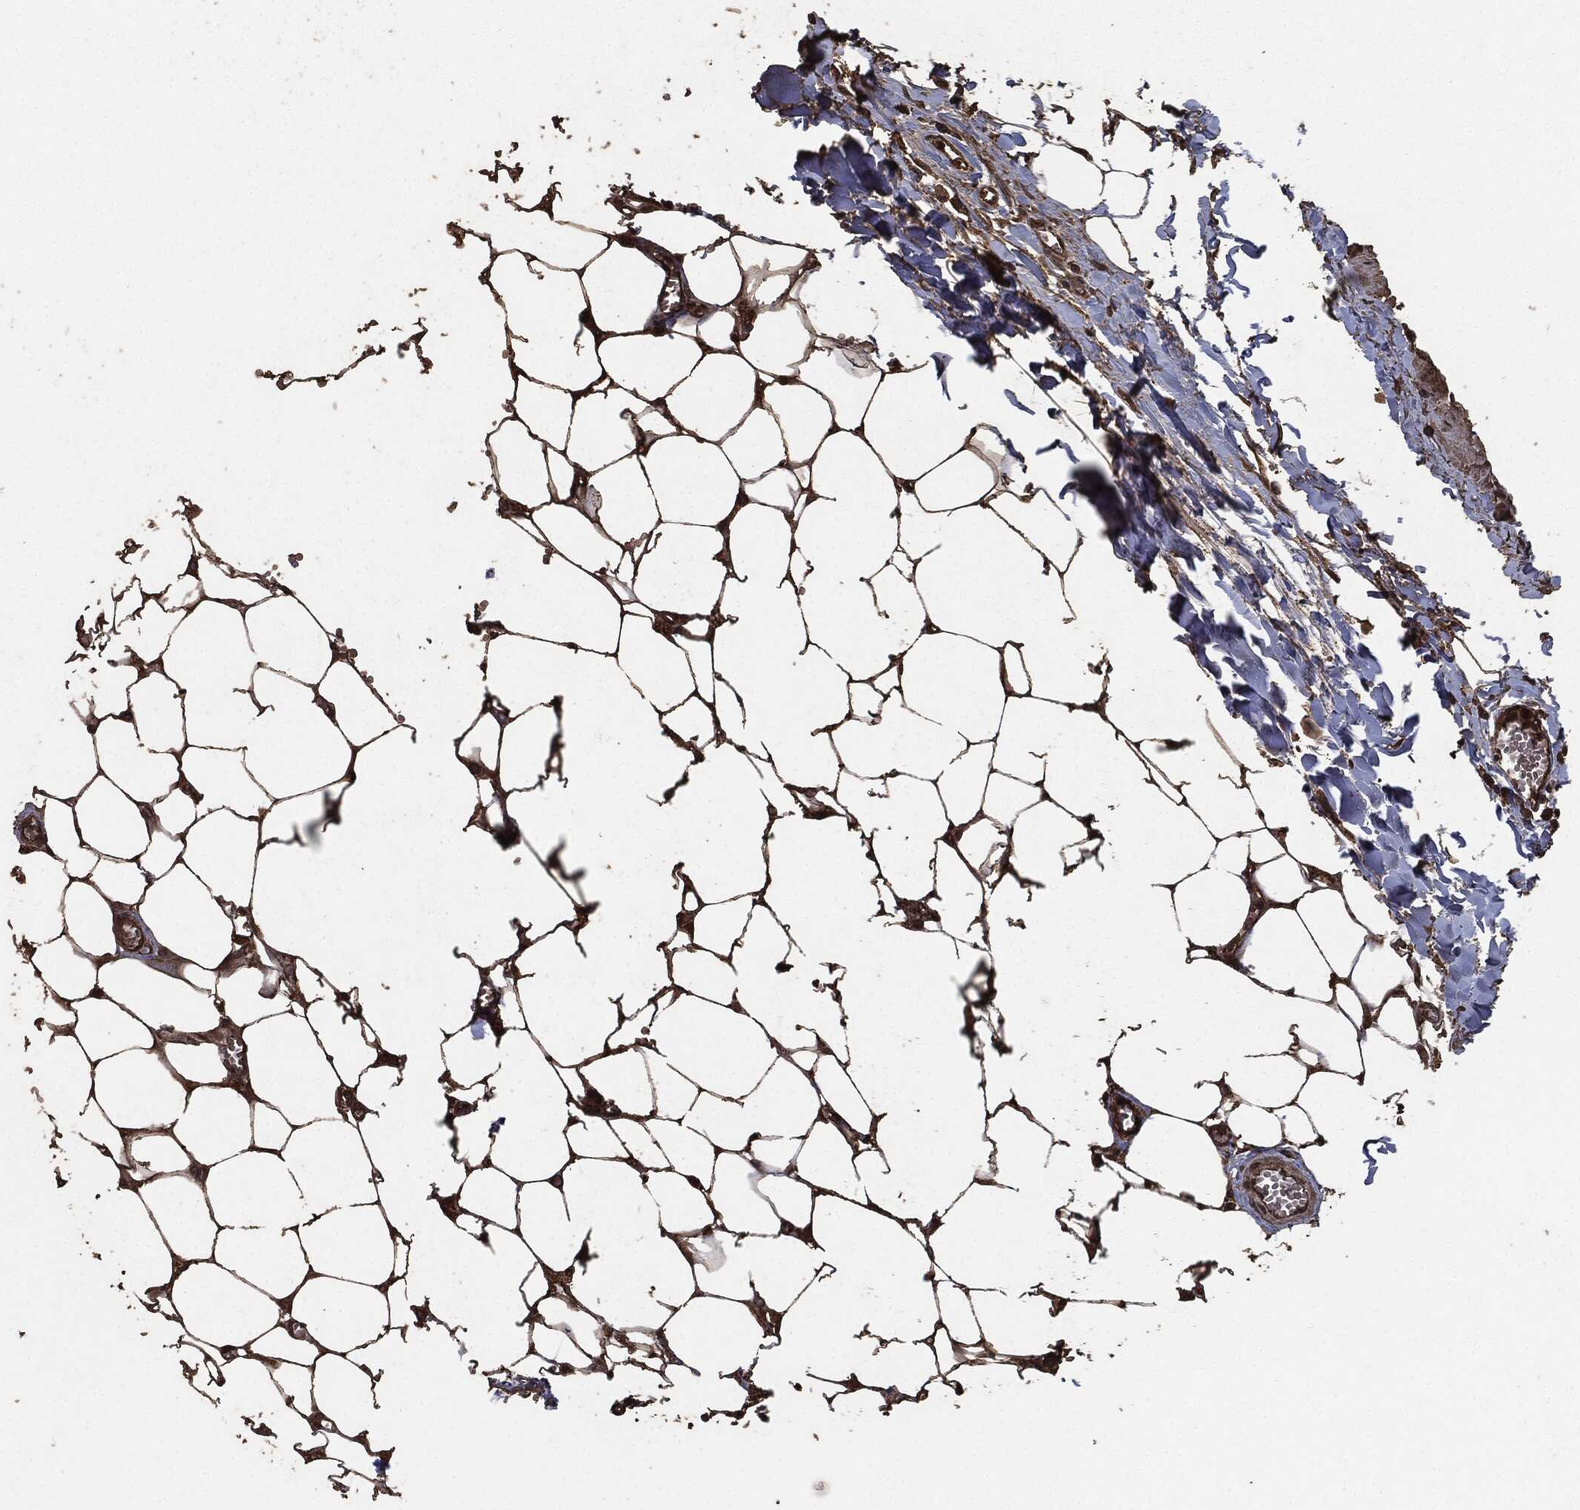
{"staining": {"intensity": "moderate", "quantity": ">75%", "location": "cytoplasmic/membranous"}, "tissue": "adipose tissue", "cell_type": "Adipocytes", "image_type": "normal", "snomed": [{"axis": "morphology", "description": "Normal tissue, NOS"}, {"axis": "morphology", "description": "Squamous cell carcinoma, NOS"}, {"axis": "topography", "description": "Cartilage tissue"}, {"axis": "topography", "description": "Lung"}], "caption": "A high-resolution histopathology image shows immunohistochemistry staining of normal adipose tissue, which demonstrates moderate cytoplasmic/membranous expression in approximately >75% of adipocytes.", "gene": "AKT1S1", "patient": {"sex": "male", "age": 66}}